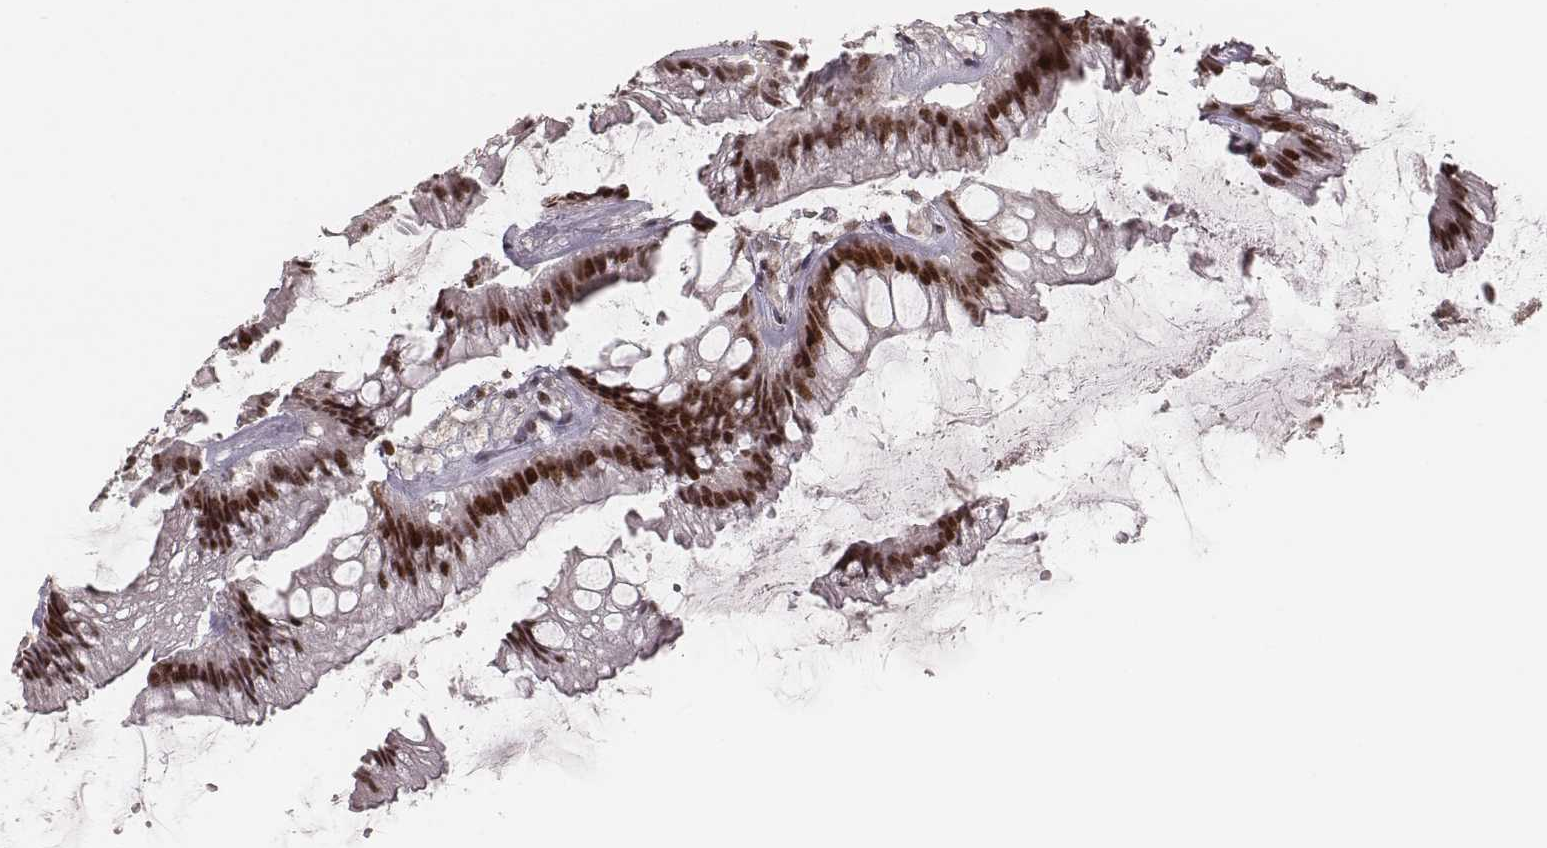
{"staining": {"intensity": "strong", "quantity": ">75%", "location": "nuclear"}, "tissue": "rectum", "cell_type": "Glandular cells", "image_type": "normal", "snomed": [{"axis": "morphology", "description": "Normal tissue, NOS"}, {"axis": "topography", "description": "Rectum"}], "caption": "Immunohistochemistry image of normal rectum stained for a protein (brown), which exhibits high levels of strong nuclear expression in about >75% of glandular cells.", "gene": "HNRNPC", "patient": {"sex": "female", "age": 62}}